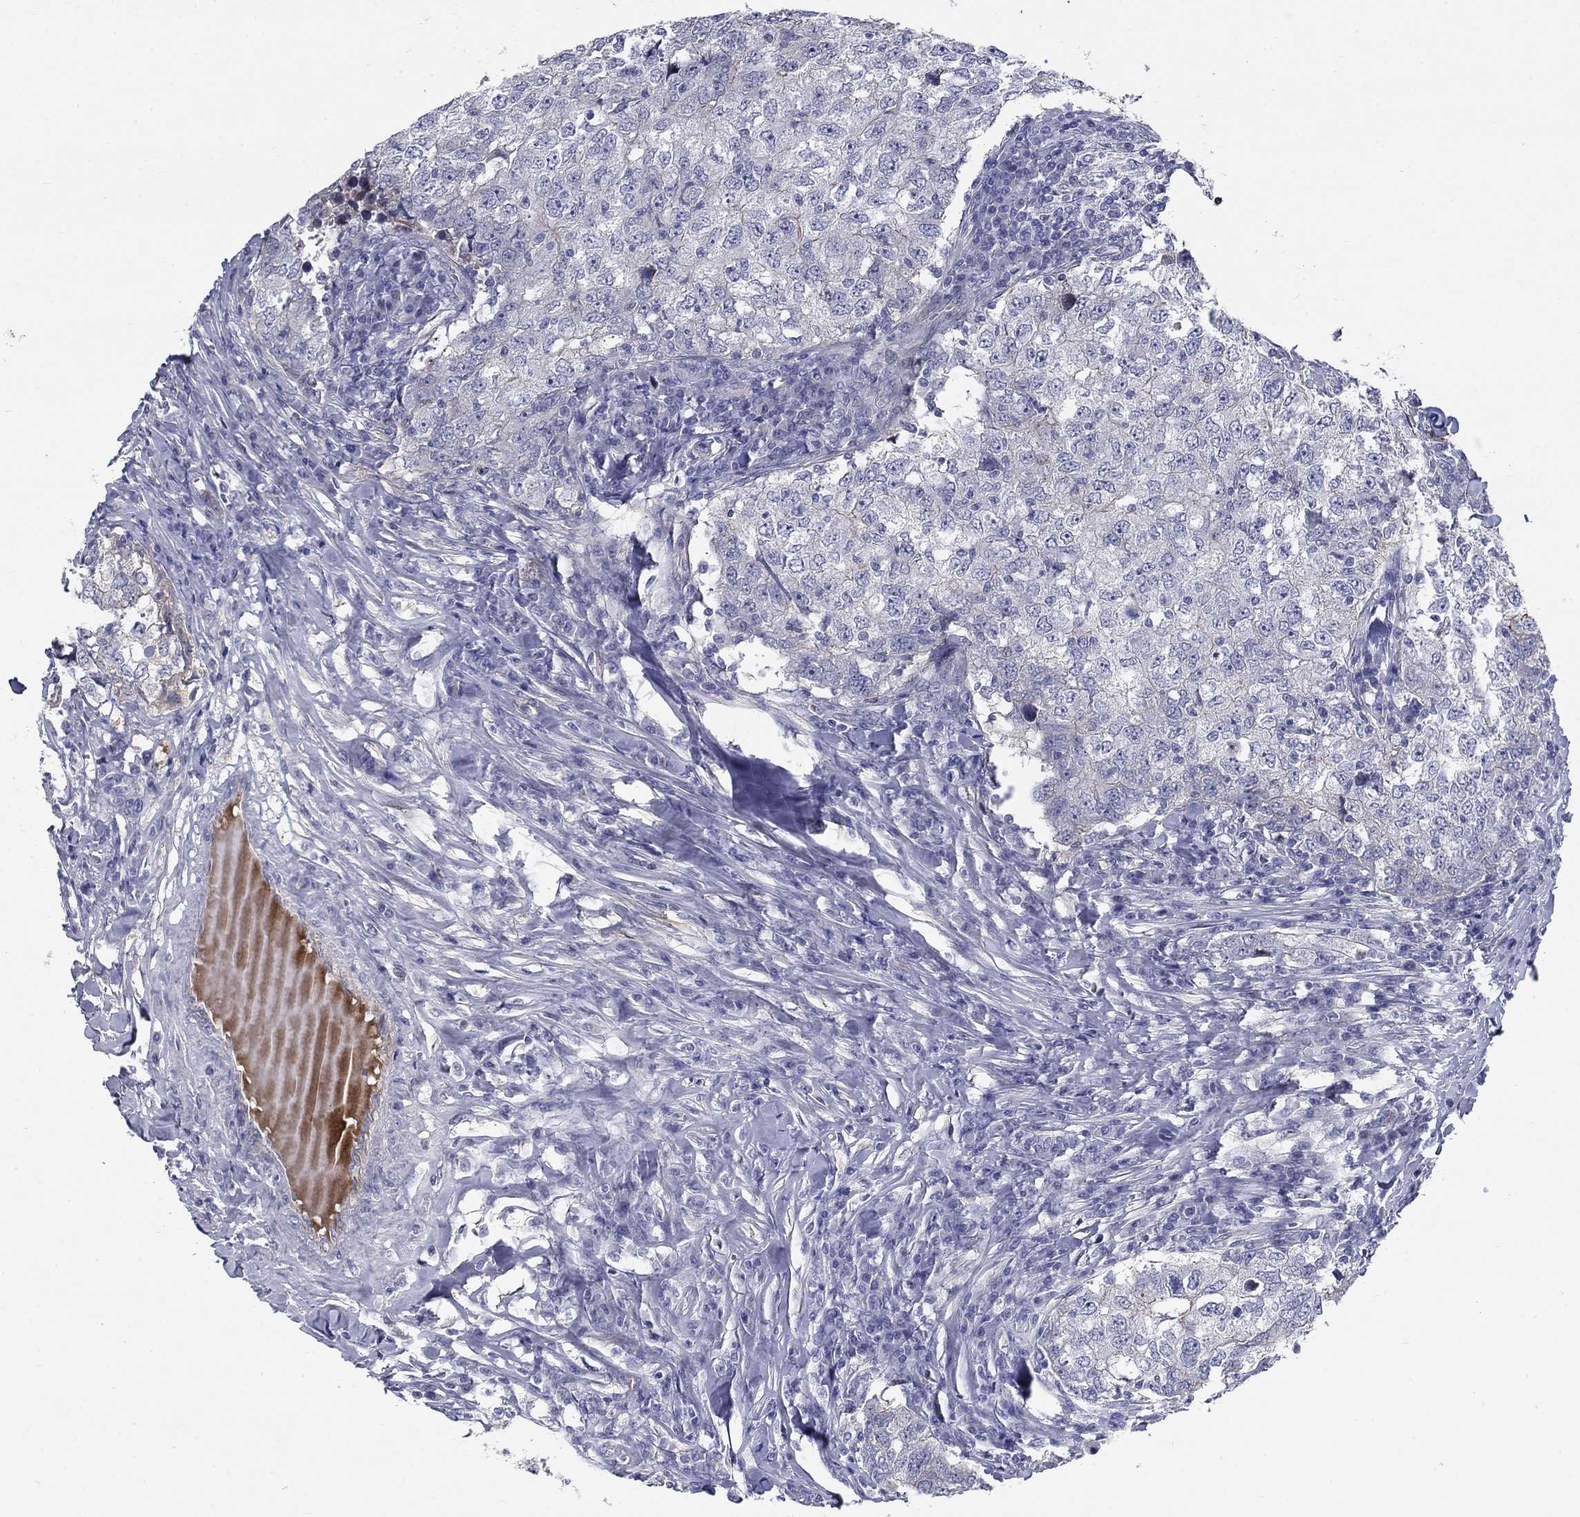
{"staining": {"intensity": "negative", "quantity": "none", "location": "none"}, "tissue": "breast cancer", "cell_type": "Tumor cells", "image_type": "cancer", "snomed": [{"axis": "morphology", "description": "Duct carcinoma"}, {"axis": "topography", "description": "Breast"}], "caption": "Breast infiltrating ductal carcinoma was stained to show a protein in brown. There is no significant expression in tumor cells.", "gene": "SLC1A1", "patient": {"sex": "female", "age": 30}}